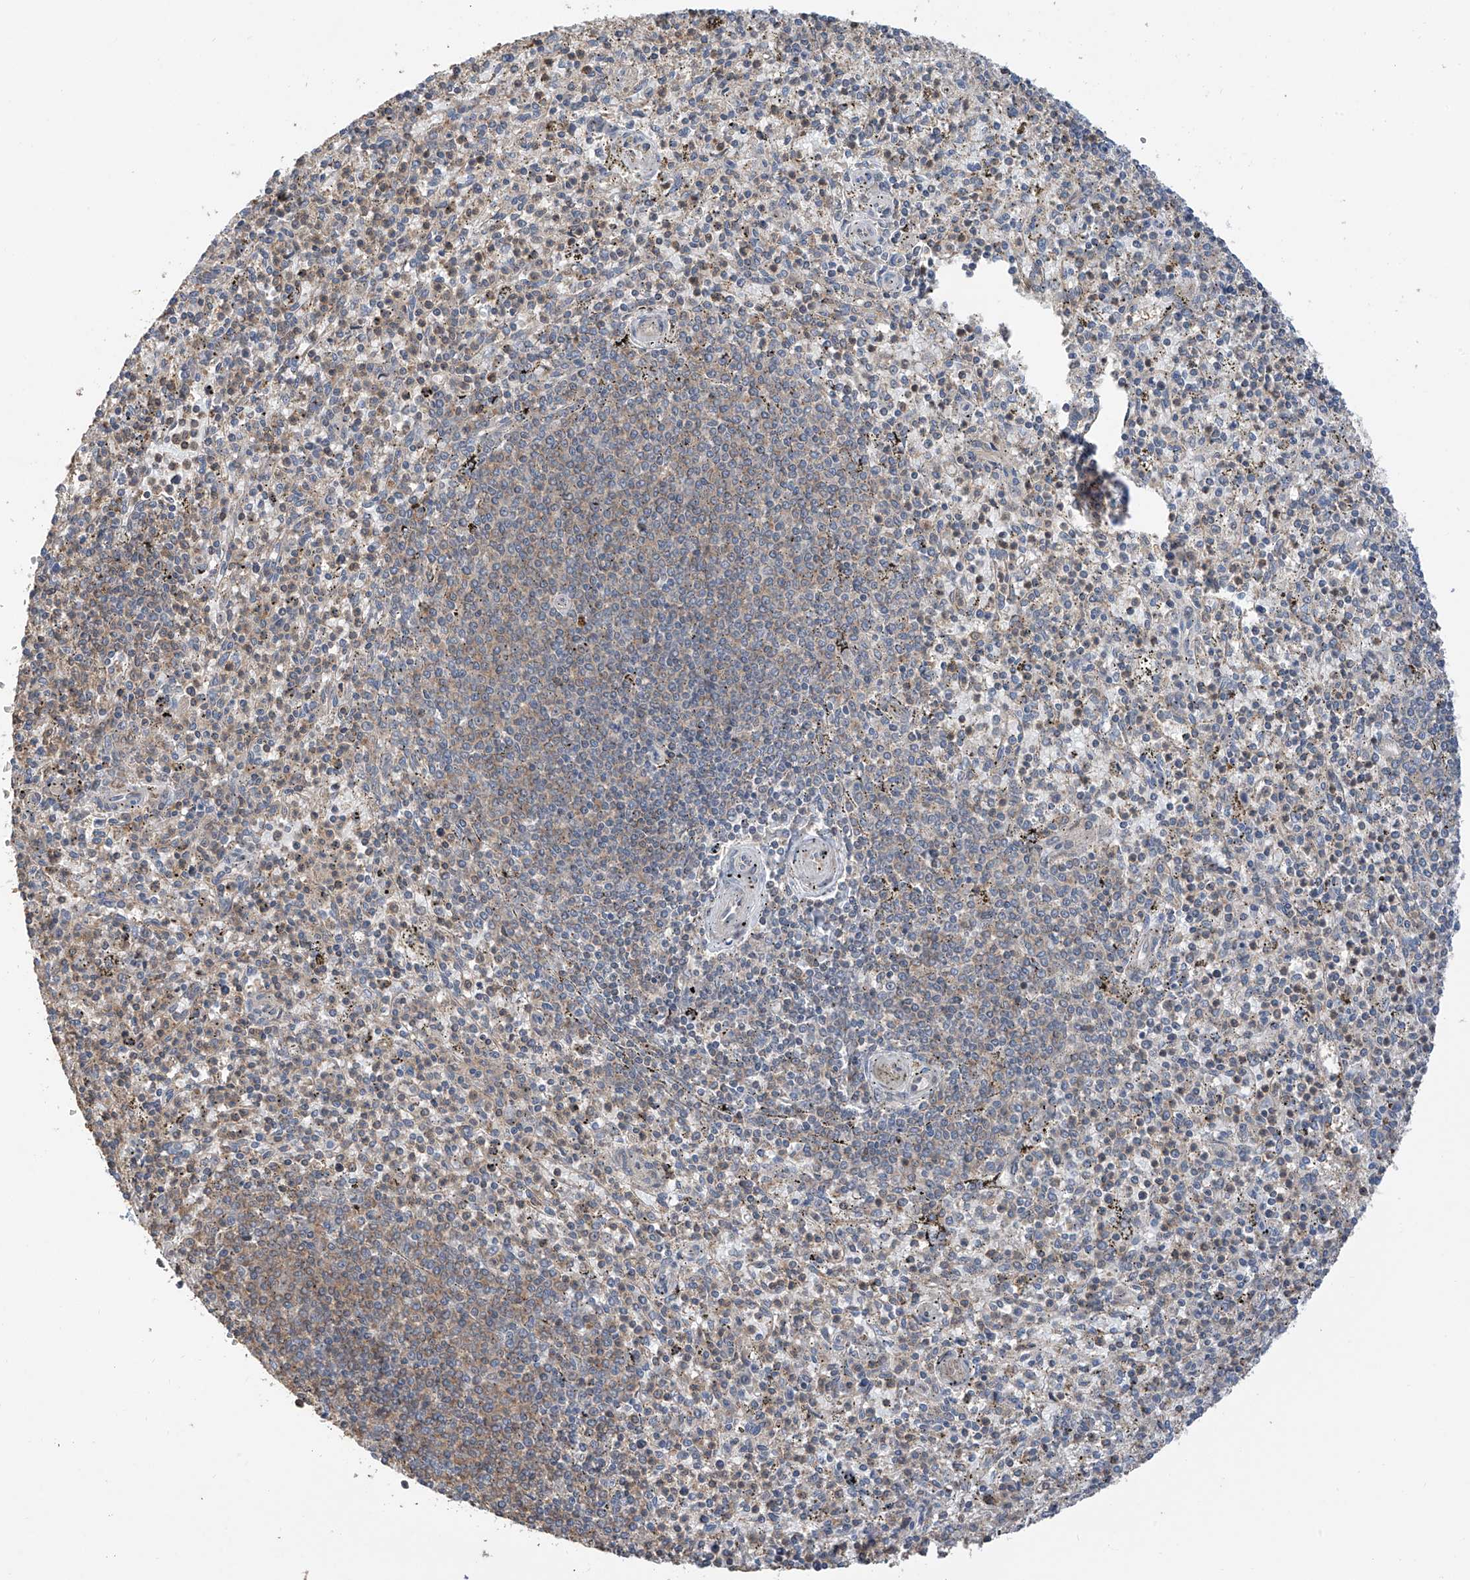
{"staining": {"intensity": "weak", "quantity": "<25%", "location": "cytoplasmic/membranous"}, "tissue": "spleen", "cell_type": "Cells in red pulp", "image_type": "normal", "snomed": [{"axis": "morphology", "description": "Normal tissue, NOS"}, {"axis": "topography", "description": "Spleen"}], "caption": "An immunohistochemistry (IHC) histopathology image of normal spleen is shown. There is no staining in cells in red pulp of spleen.", "gene": "RPAIN", "patient": {"sex": "male", "age": 72}}